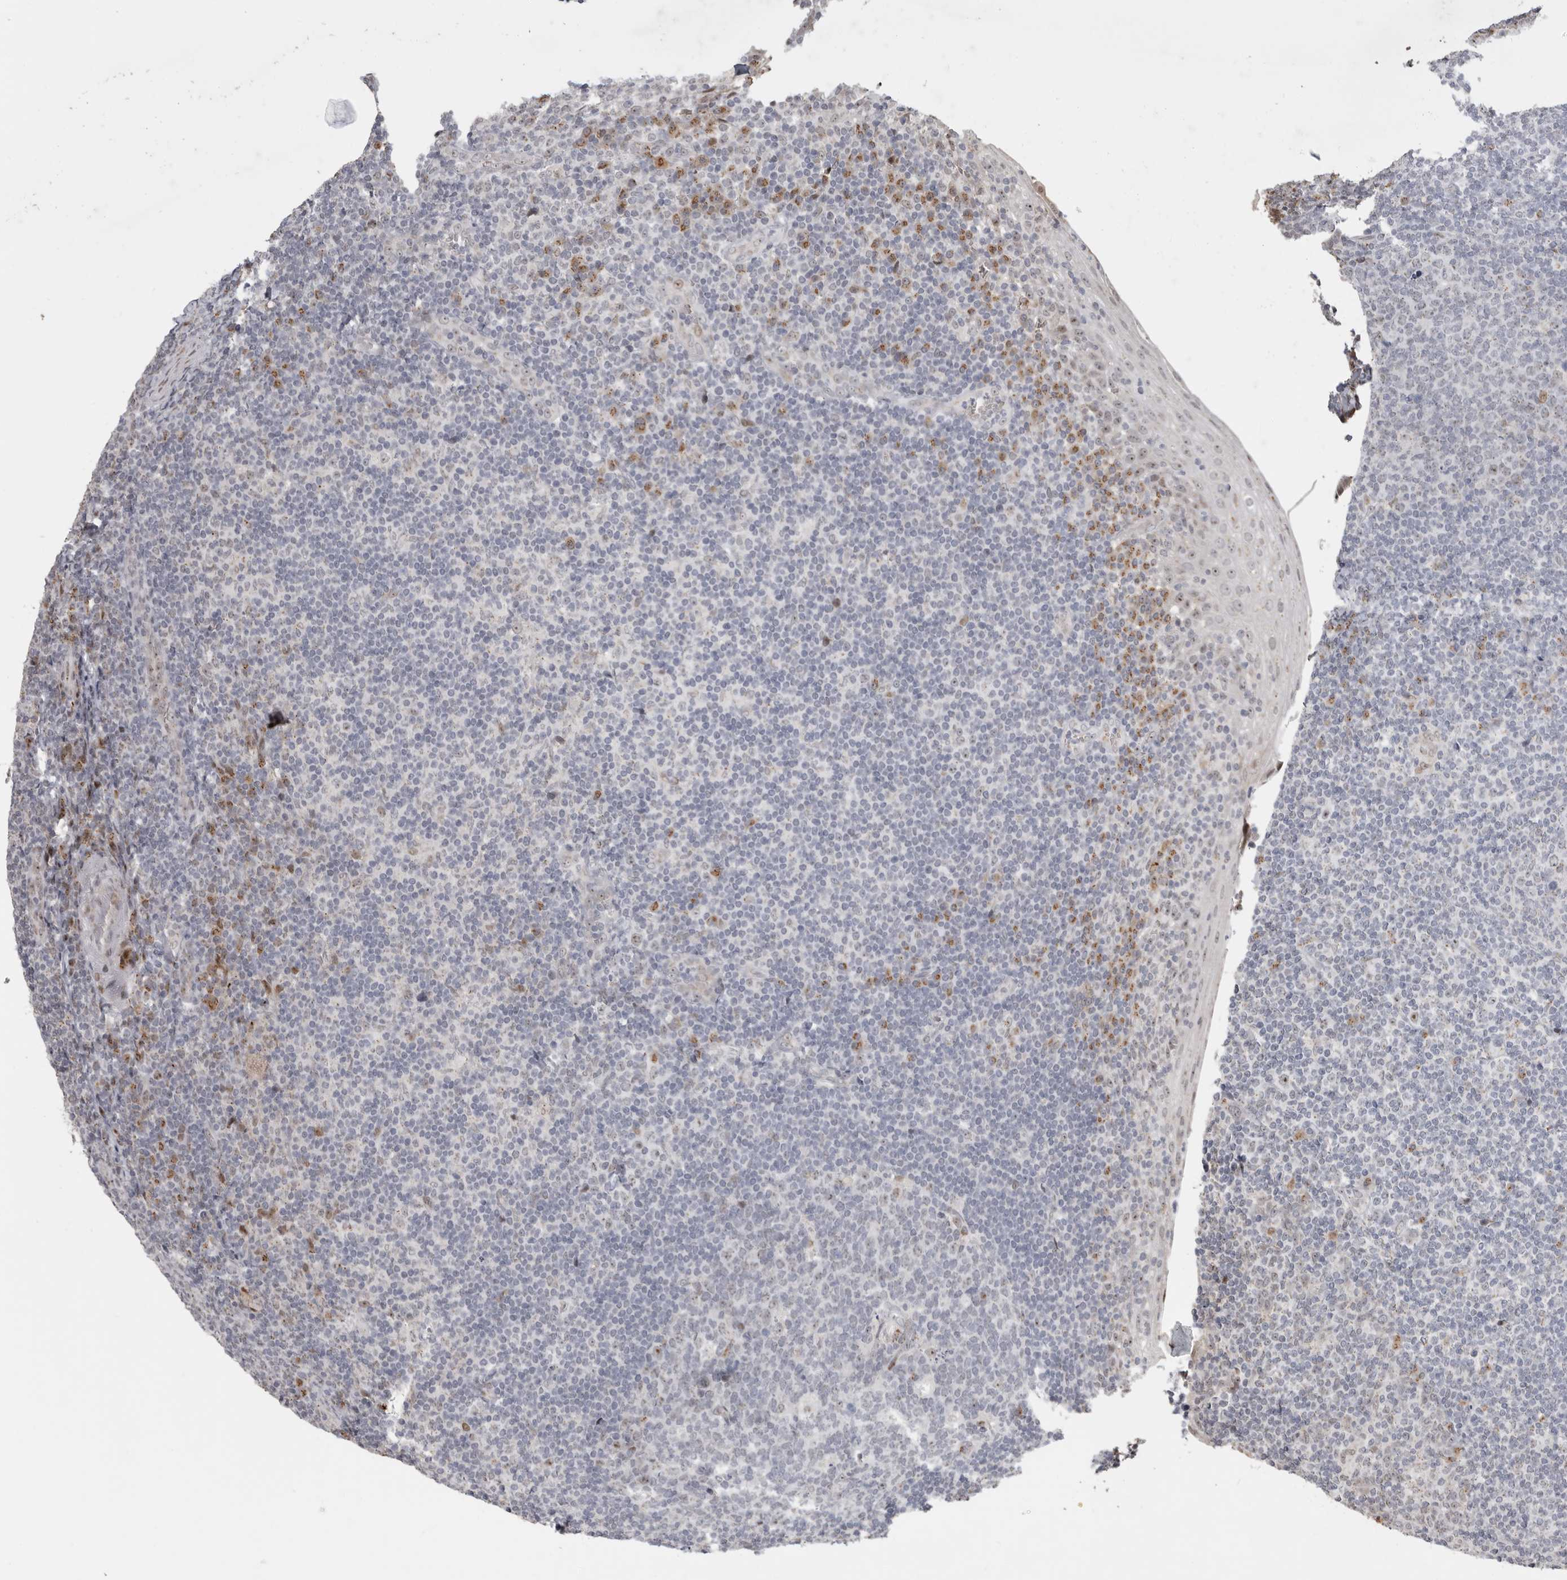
{"staining": {"intensity": "negative", "quantity": "none", "location": "none"}, "tissue": "tonsil", "cell_type": "Germinal center cells", "image_type": "normal", "snomed": [{"axis": "morphology", "description": "Normal tissue, NOS"}, {"axis": "topography", "description": "Tonsil"}], "caption": "Protein analysis of benign tonsil shows no significant expression in germinal center cells.", "gene": "PCMTD1", "patient": {"sex": "male", "age": 37}}